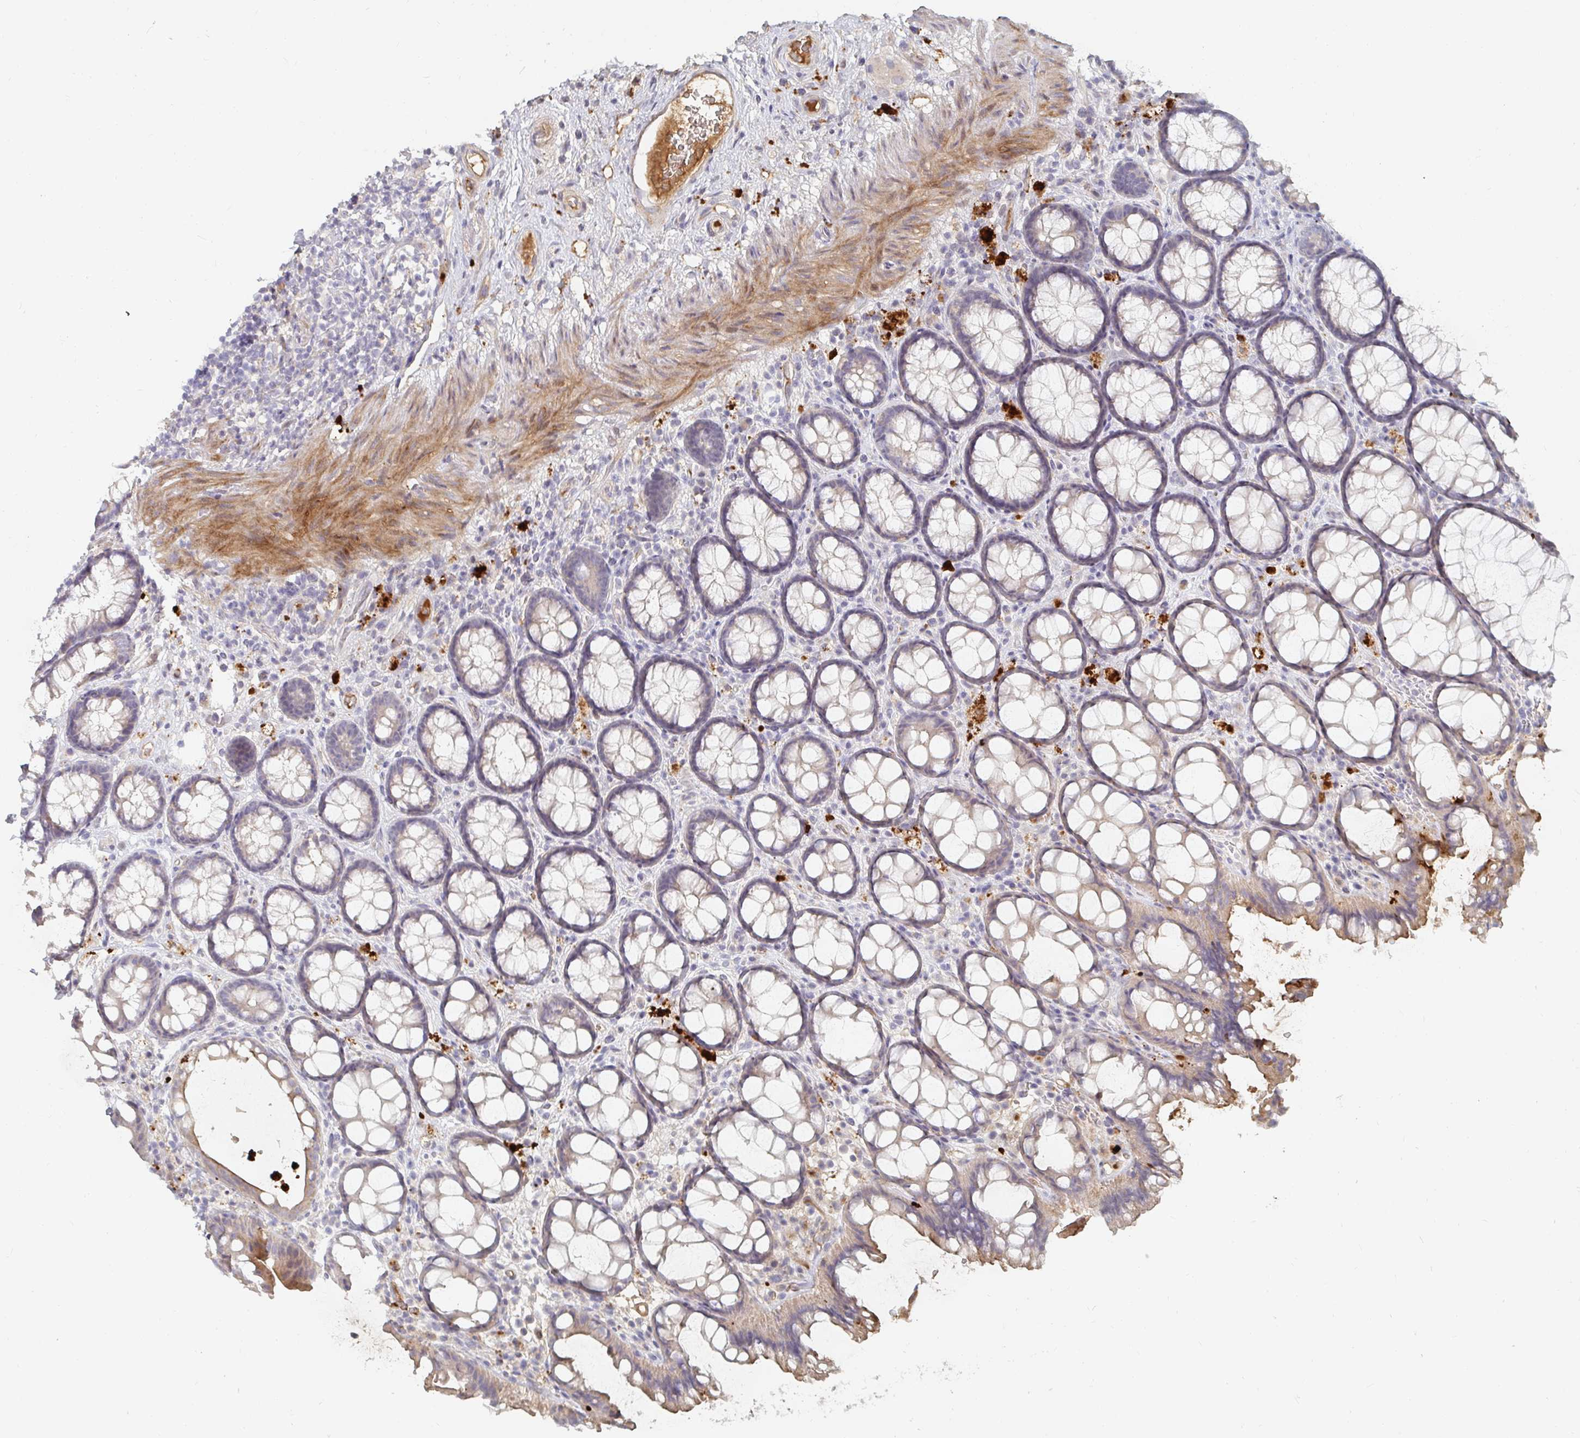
{"staining": {"intensity": "moderate", "quantity": "<25%", "location": "cytoplasmic/membranous"}, "tissue": "rectum", "cell_type": "Glandular cells", "image_type": "normal", "snomed": [{"axis": "morphology", "description": "Normal tissue, NOS"}, {"axis": "topography", "description": "Rectum"}], "caption": "The photomicrograph reveals immunohistochemical staining of benign rectum. There is moderate cytoplasmic/membranous positivity is present in about <25% of glandular cells.", "gene": "NME9", "patient": {"sex": "female", "age": 67}}